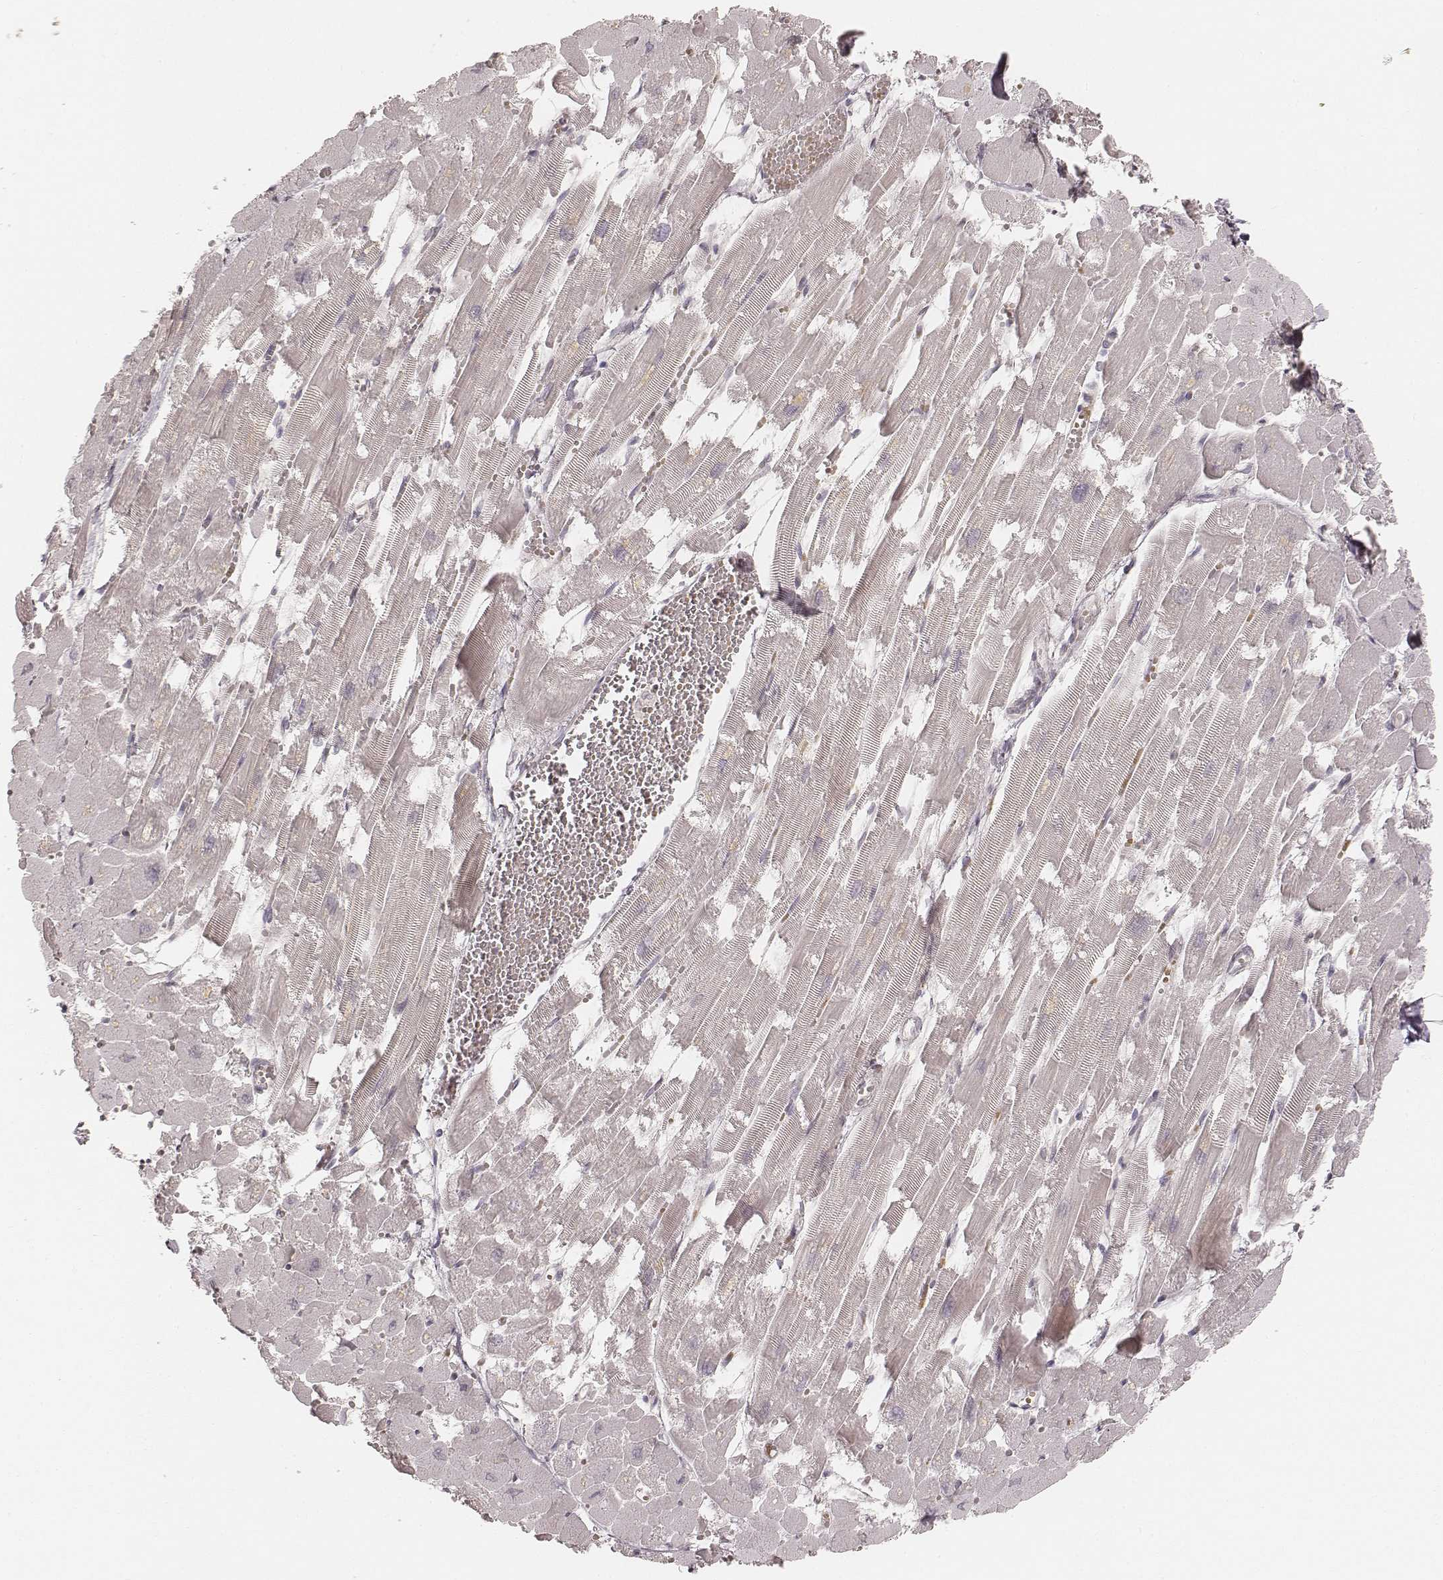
{"staining": {"intensity": "negative", "quantity": "none", "location": "none"}, "tissue": "heart muscle", "cell_type": "Cardiomyocytes", "image_type": "normal", "snomed": [{"axis": "morphology", "description": "Normal tissue, NOS"}, {"axis": "topography", "description": "Heart"}], "caption": "IHC of normal human heart muscle exhibits no expression in cardiomyocytes. (Stains: DAB immunohistochemistry (IHC) with hematoxylin counter stain, Microscopy: brightfield microscopy at high magnification).", "gene": "GORASP2", "patient": {"sex": "female", "age": 52}}